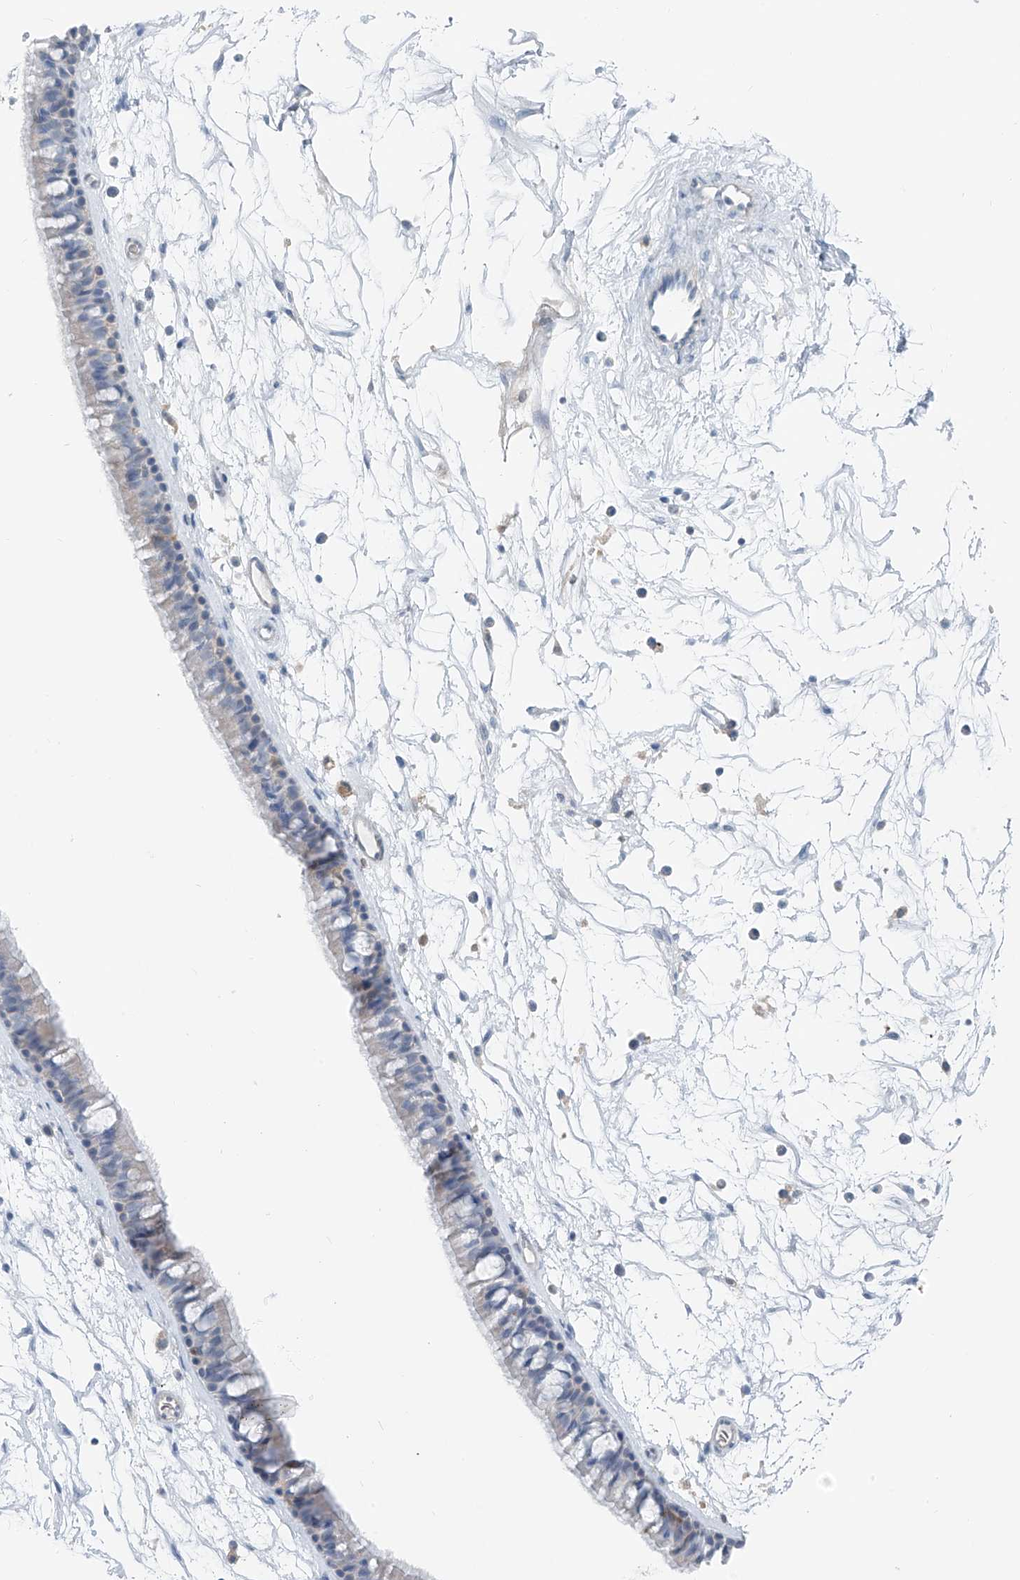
{"staining": {"intensity": "negative", "quantity": "none", "location": "none"}, "tissue": "nasopharynx", "cell_type": "Respiratory epithelial cells", "image_type": "normal", "snomed": [{"axis": "morphology", "description": "Normal tissue, NOS"}, {"axis": "topography", "description": "Nasopharynx"}], "caption": "An immunohistochemistry (IHC) histopathology image of benign nasopharynx is shown. There is no staining in respiratory epithelial cells of nasopharynx.", "gene": "FGD2", "patient": {"sex": "male", "age": 64}}